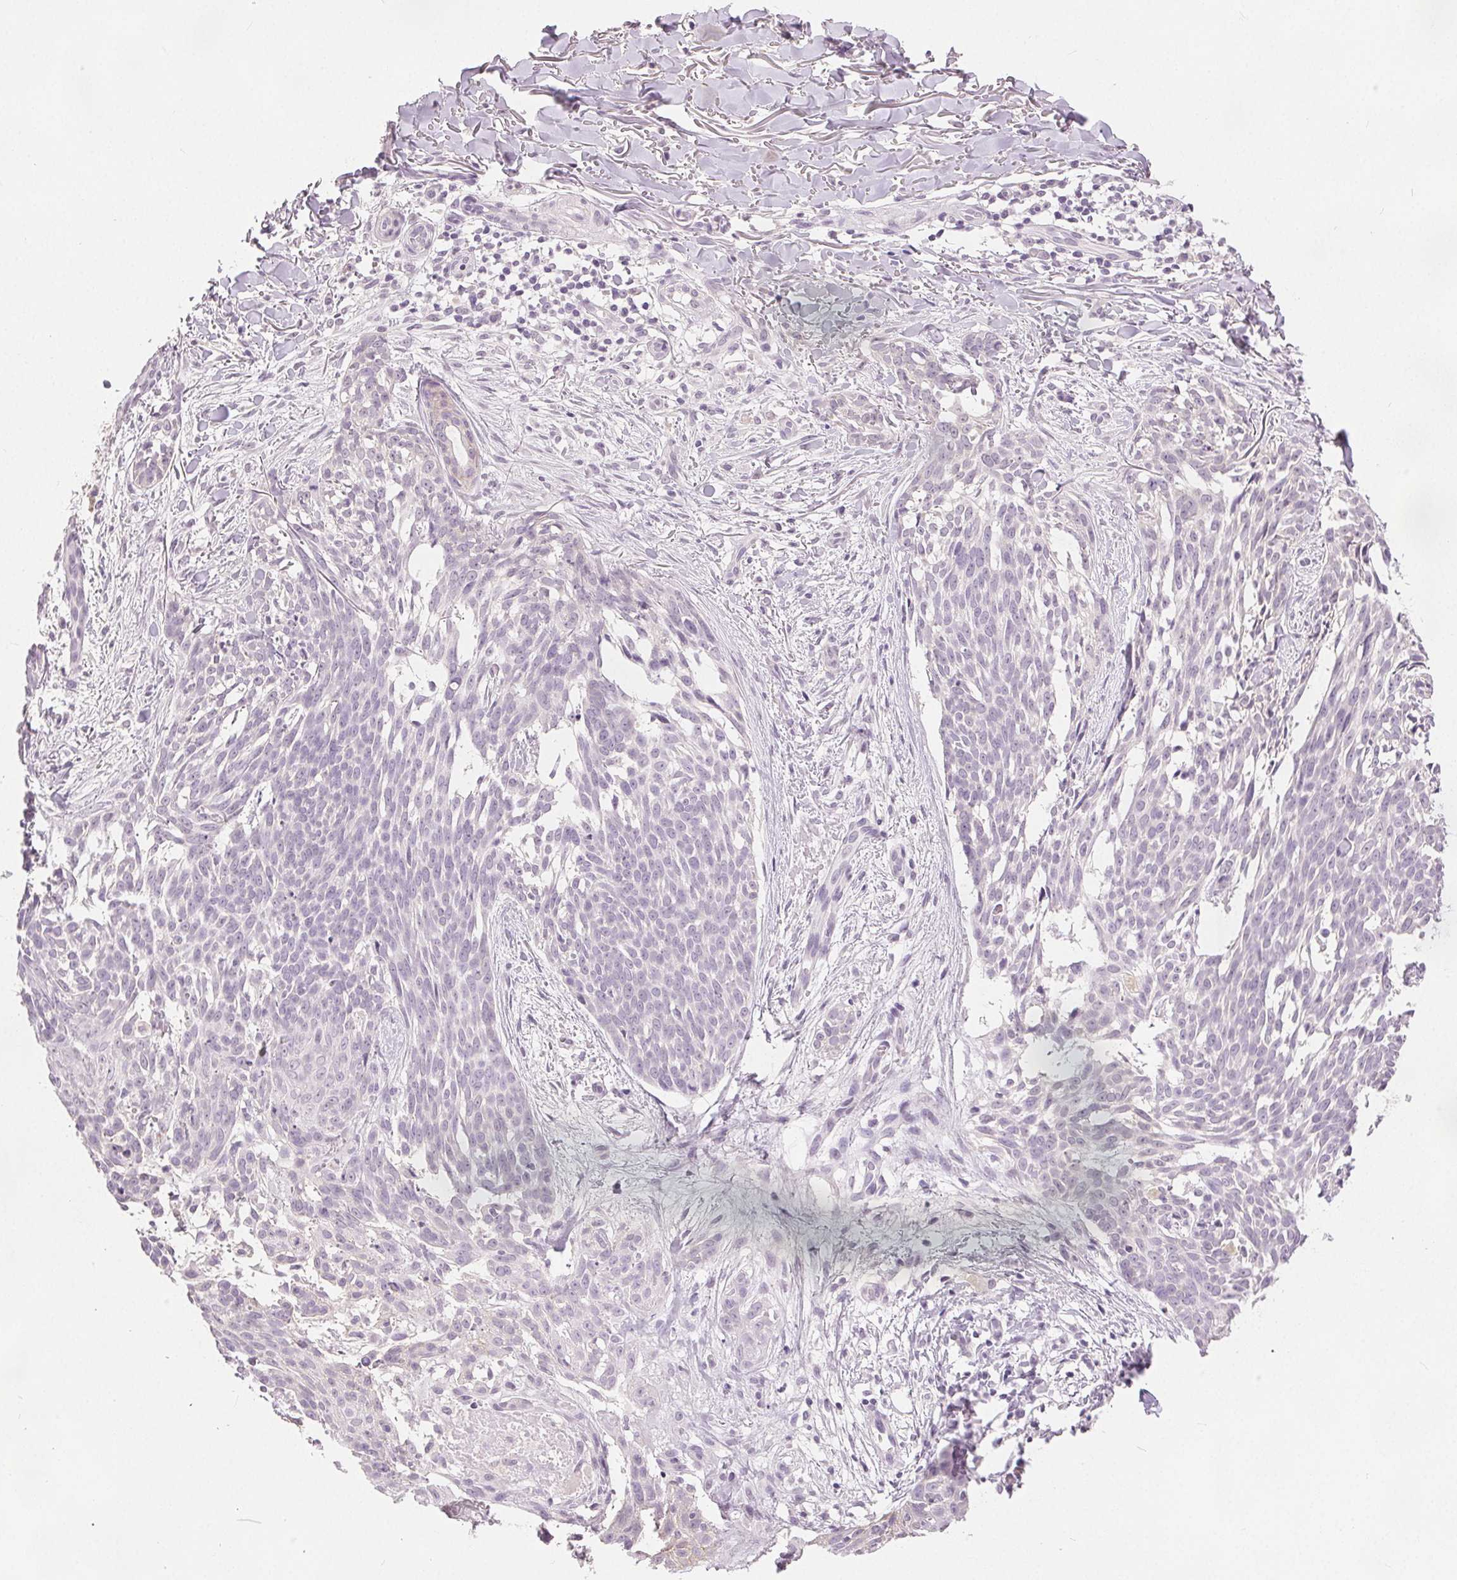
{"staining": {"intensity": "negative", "quantity": "none", "location": "none"}, "tissue": "skin cancer", "cell_type": "Tumor cells", "image_type": "cancer", "snomed": [{"axis": "morphology", "description": "Basal cell carcinoma"}, {"axis": "topography", "description": "Skin"}], "caption": "Skin cancer stained for a protein using immunohistochemistry (IHC) shows no staining tumor cells.", "gene": "CA12", "patient": {"sex": "male", "age": 88}}